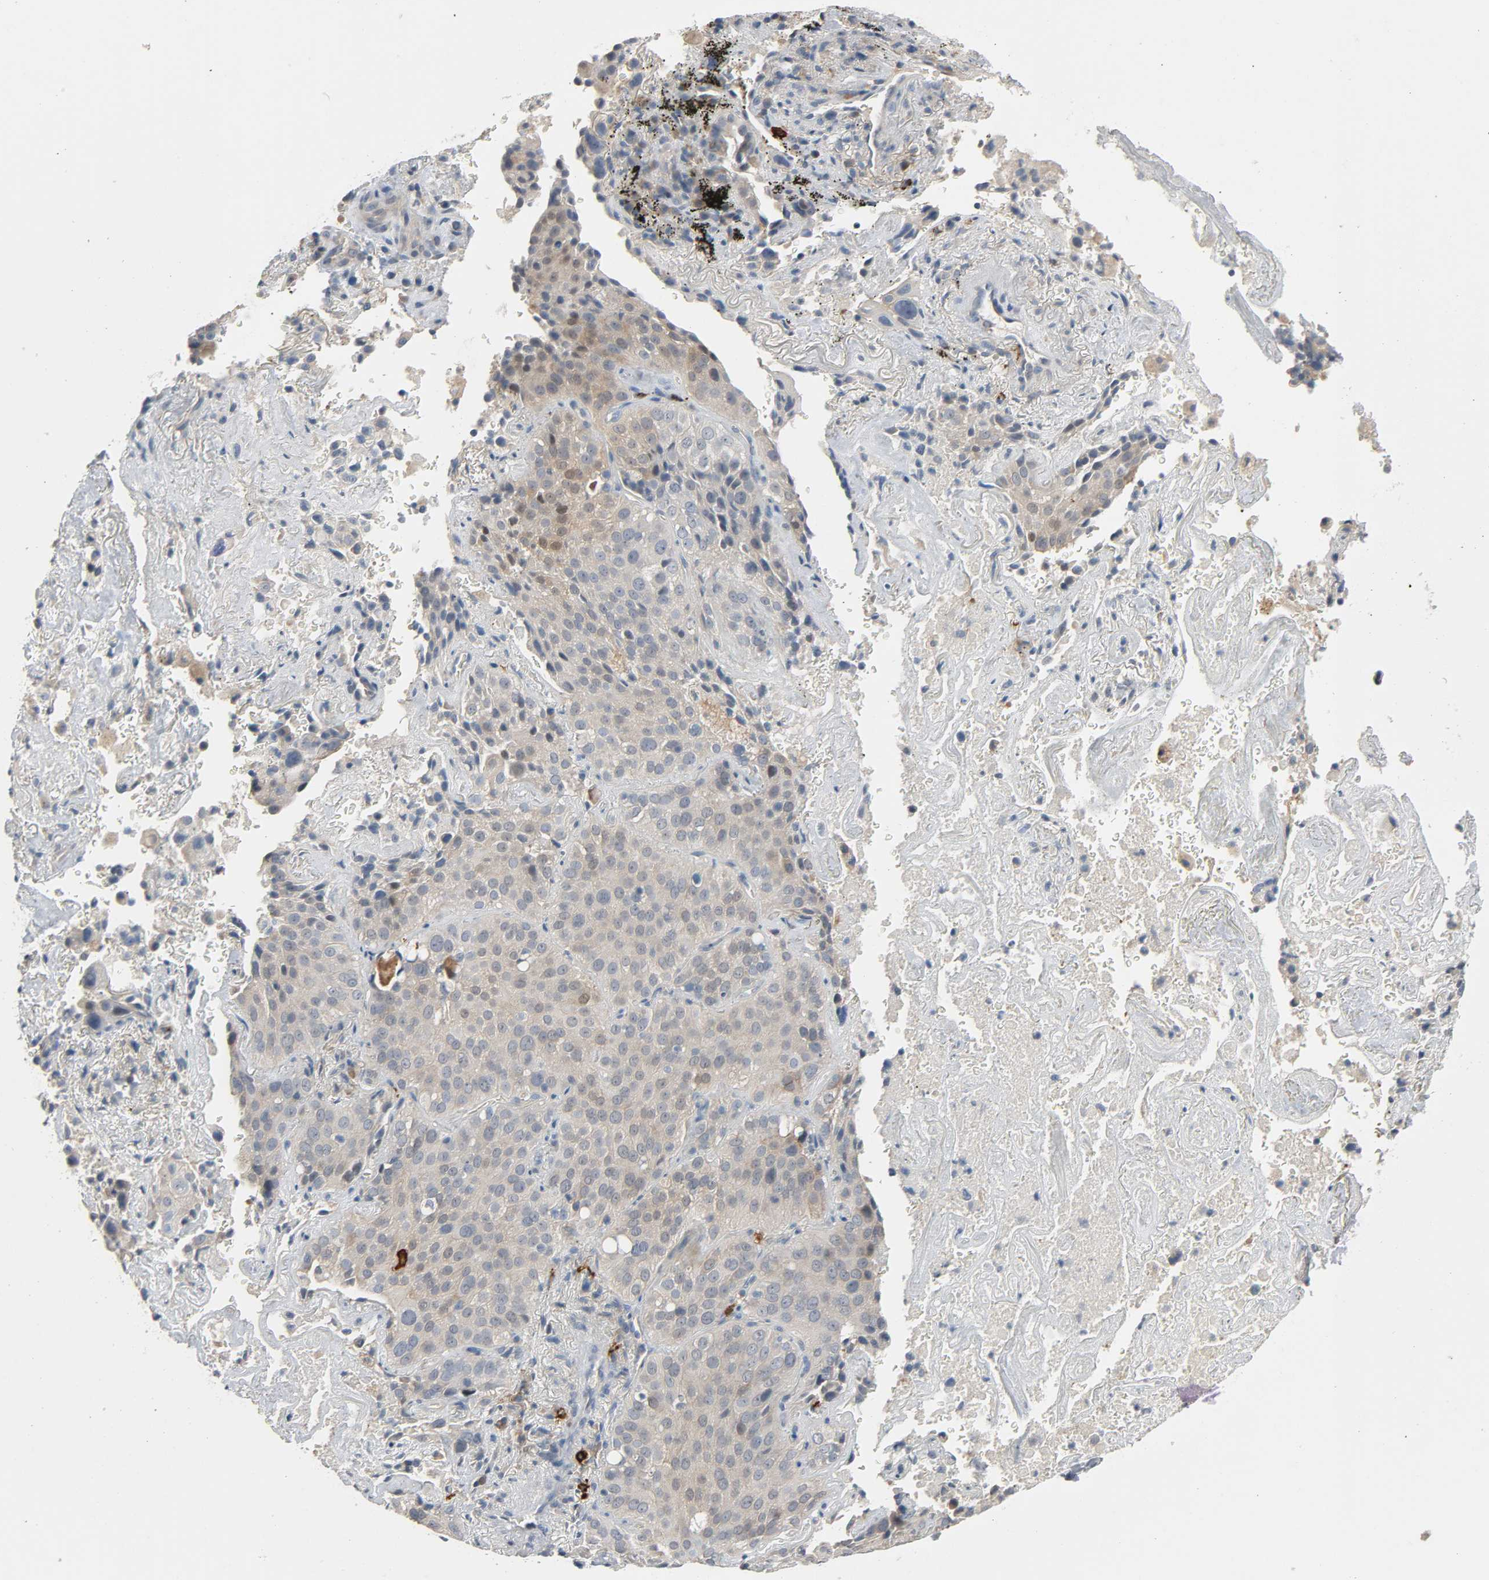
{"staining": {"intensity": "weak", "quantity": ">75%", "location": "cytoplasmic/membranous"}, "tissue": "lung cancer", "cell_type": "Tumor cells", "image_type": "cancer", "snomed": [{"axis": "morphology", "description": "Squamous cell carcinoma, NOS"}, {"axis": "topography", "description": "Lung"}], "caption": "About >75% of tumor cells in lung cancer demonstrate weak cytoplasmic/membranous protein staining as visualized by brown immunohistochemical staining.", "gene": "LIMCH1", "patient": {"sex": "male", "age": 54}}